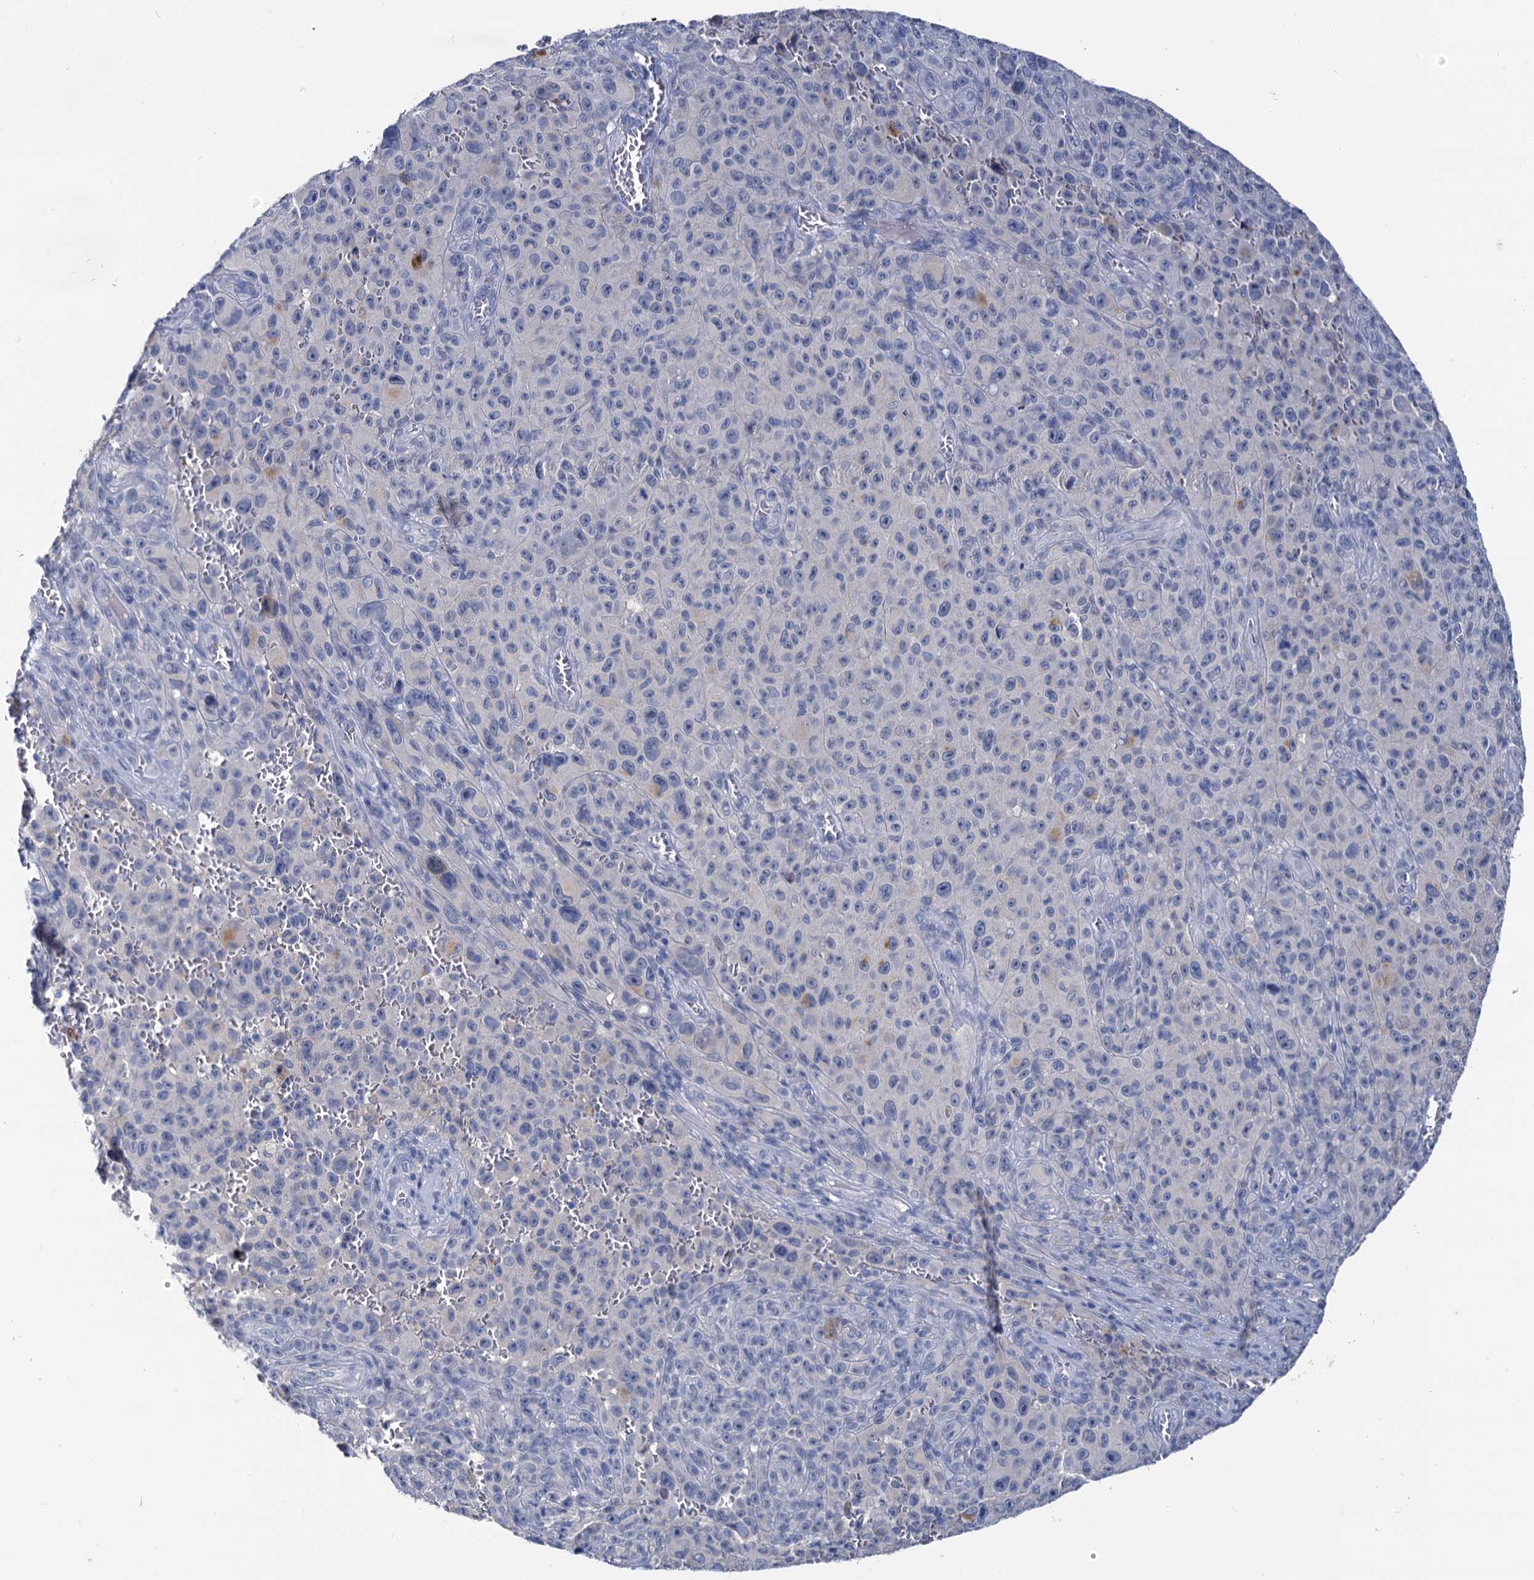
{"staining": {"intensity": "negative", "quantity": "none", "location": "none"}, "tissue": "melanoma", "cell_type": "Tumor cells", "image_type": "cancer", "snomed": [{"axis": "morphology", "description": "Malignant melanoma, NOS"}, {"axis": "topography", "description": "Skin"}], "caption": "Immunohistochemistry (IHC) of malignant melanoma displays no positivity in tumor cells.", "gene": "ANKRD42", "patient": {"sex": "female", "age": 82}}